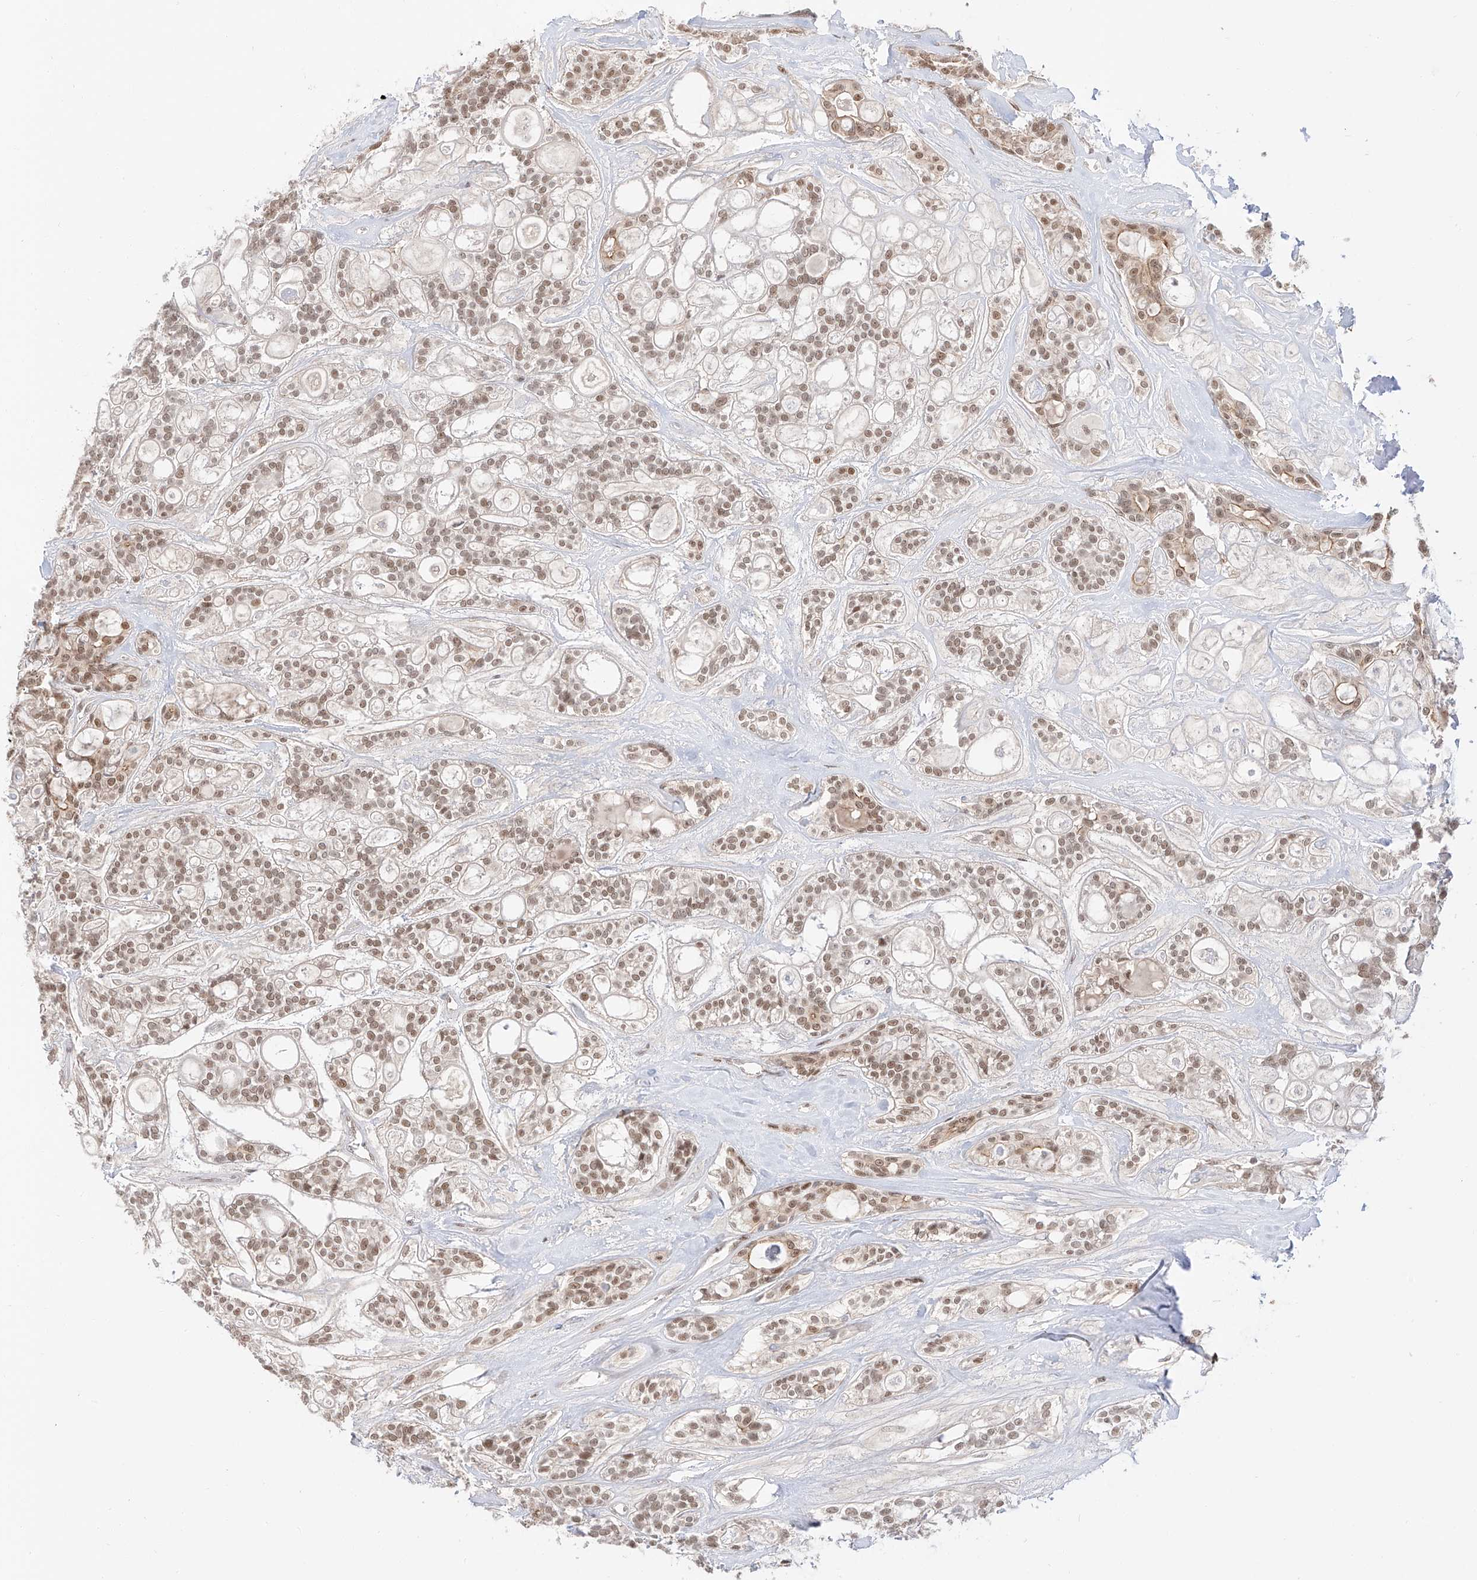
{"staining": {"intensity": "moderate", "quantity": ">75%", "location": "nuclear"}, "tissue": "head and neck cancer", "cell_type": "Tumor cells", "image_type": "cancer", "snomed": [{"axis": "morphology", "description": "Adenocarcinoma, NOS"}, {"axis": "topography", "description": "Head-Neck"}], "caption": "This is a micrograph of immunohistochemistry (IHC) staining of adenocarcinoma (head and neck), which shows moderate expression in the nuclear of tumor cells.", "gene": "POGK", "patient": {"sex": "male", "age": 66}}